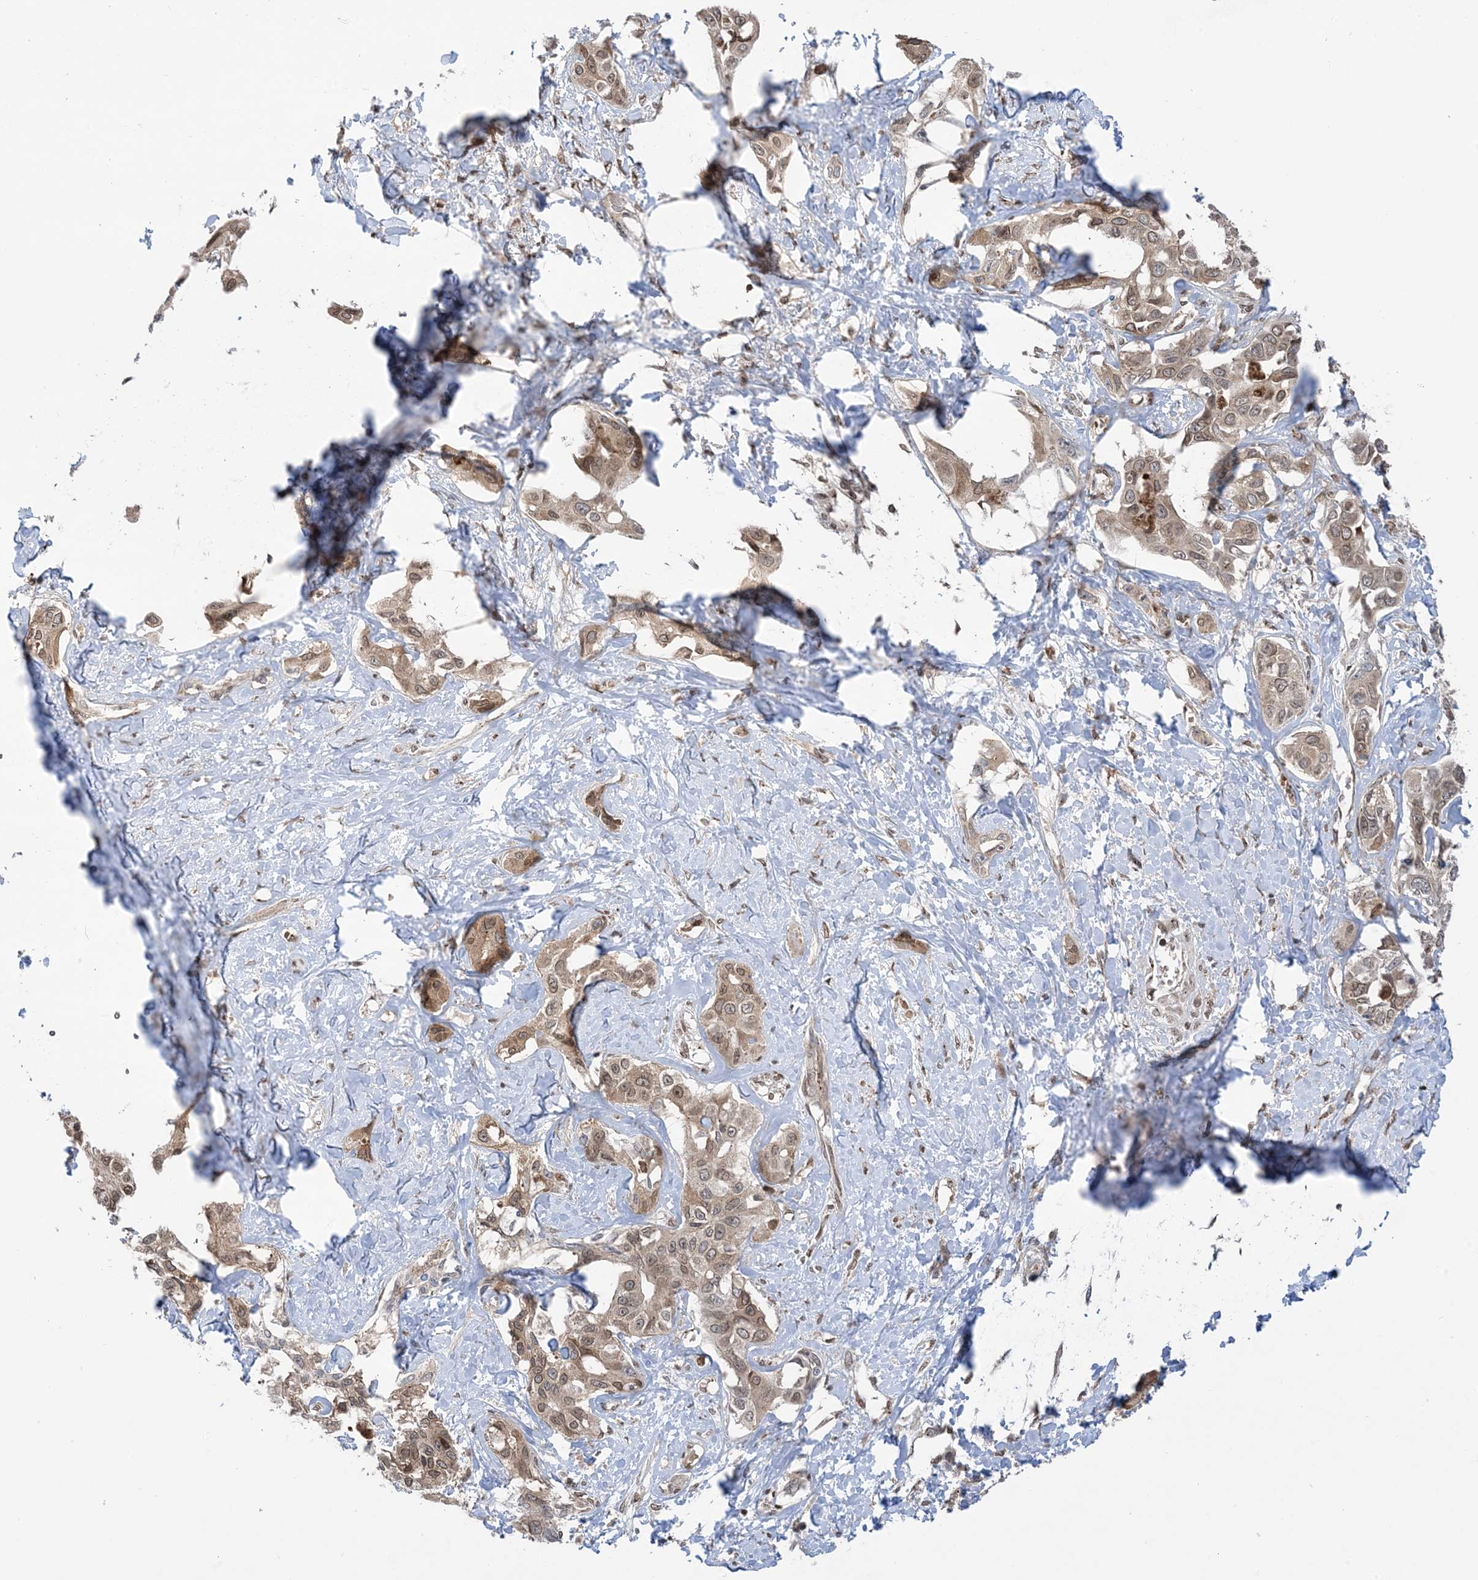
{"staining": {"intensity": "weak", "quantity": ">75%", "location": "cytoplasmic/membranous"}, "tissue": "liver cancer", "cell_type": "Tumor cells", "image_type": "cancer", "snomed": [{"axis": "morphology", "description": "Cholangiocarcinoma"}, {"axis": "topography", "description": "Liver"}], "caption": "Protein staining of liver cancer (cholangiocarcinoma) tissue reveals weak cytoplasmic/membranous positivity in approximately >75% of tumor cells. (brown staining indicates protein expression, while blue staining denotes nuclei).", "gene": "CASP4", "patient": {"sex": "male", "age": 59}}